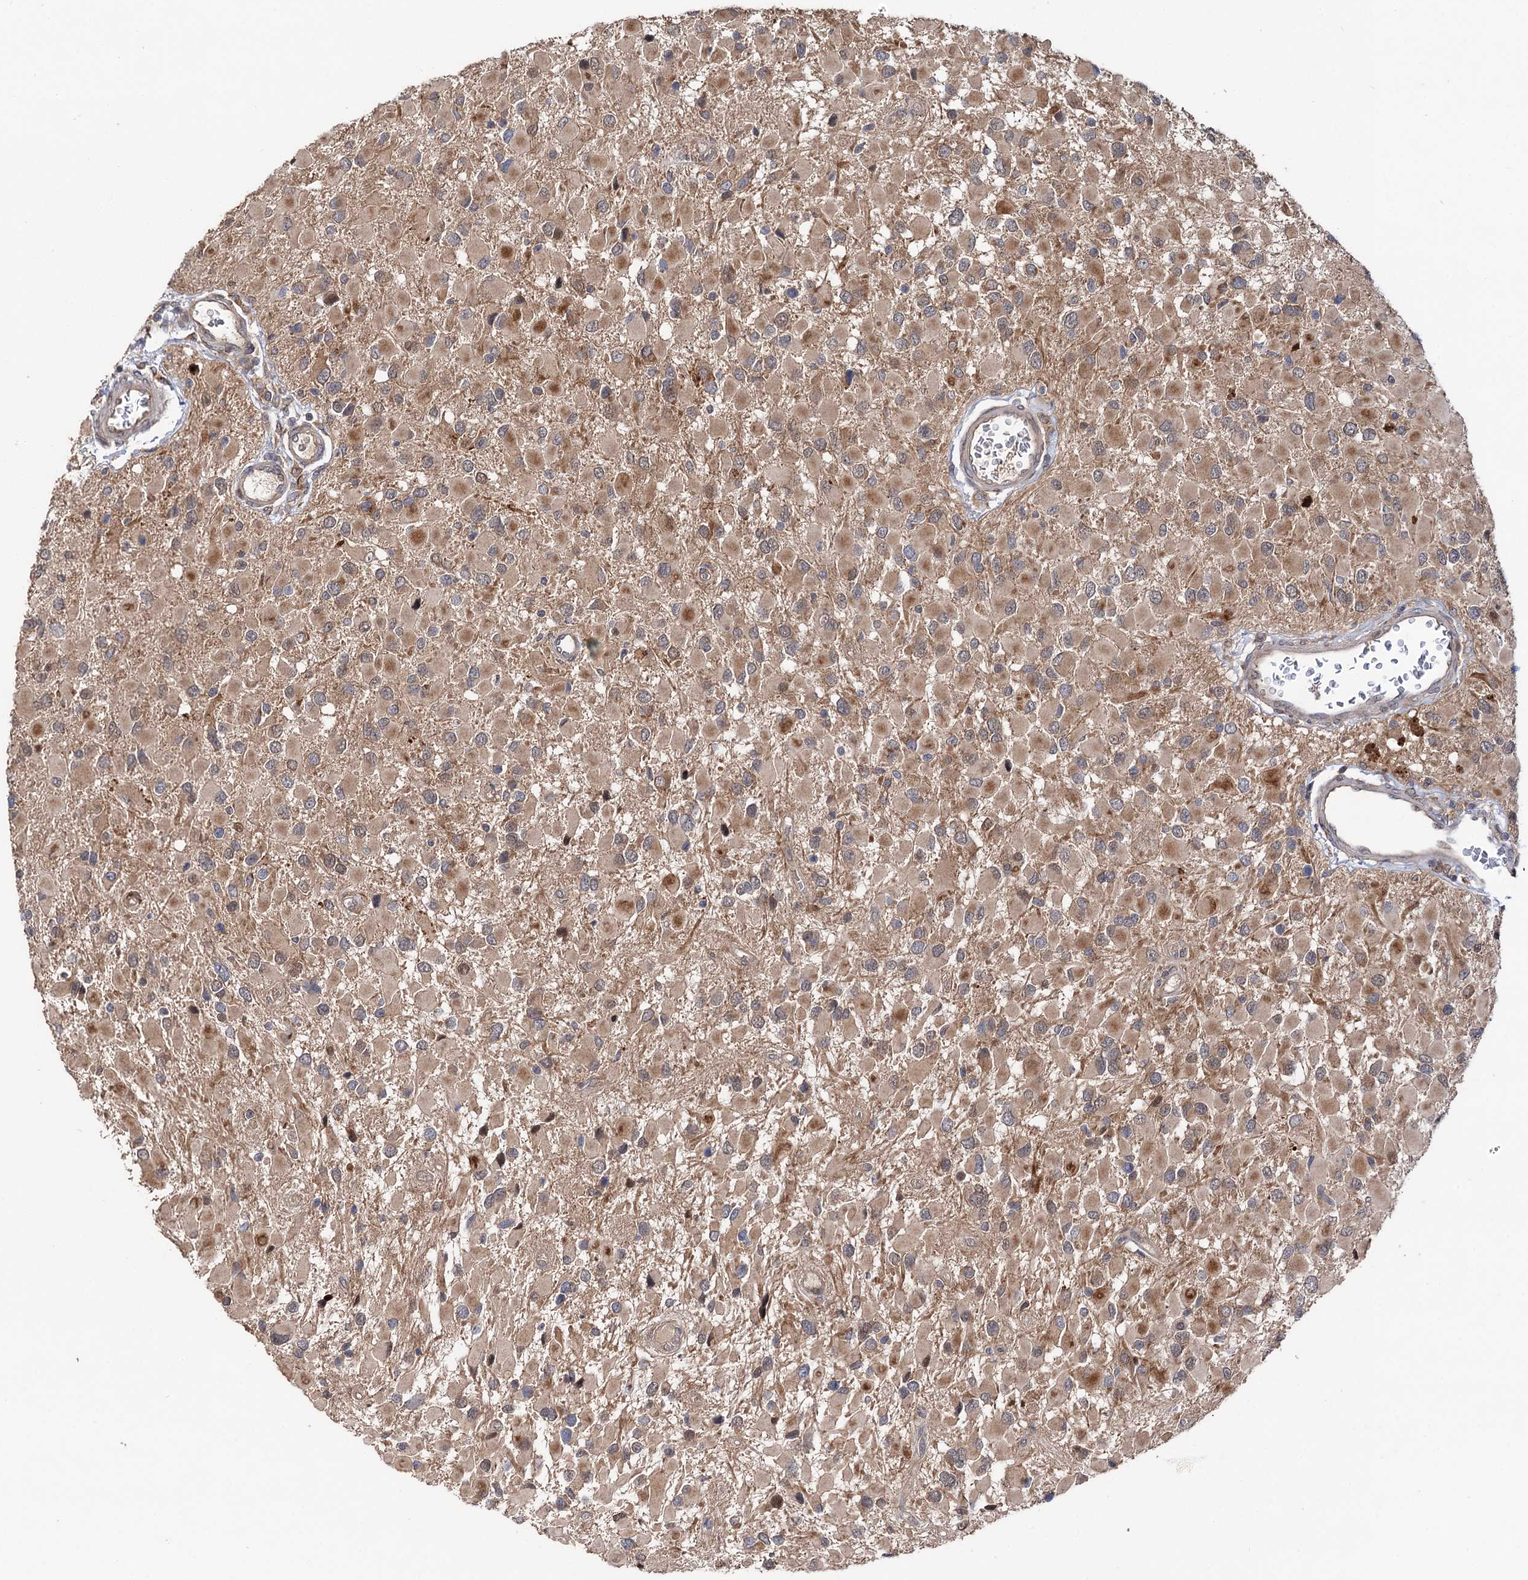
{"staining": {"intensity": "moderate", "quantity": "<25%", "location": "cytoplasmic/membranous"}, "tissue": "glioma", "cell_type": "Tumor cells", "image_type": "cancer", "snomed": [{"axis": "morphology", "description": "Glioma, malignant, High grade"}, {"axis": "topography", "description": "Brain"}], "caption": "Approximately <25% of tumor cells in malignant glioma (high-grade) show moderate cytoplasmic/membranous protein staining as visualized by brown immunohistochemical staining.", "gene": "NAA25", "patient": {"sex": "male", "age": 53}}